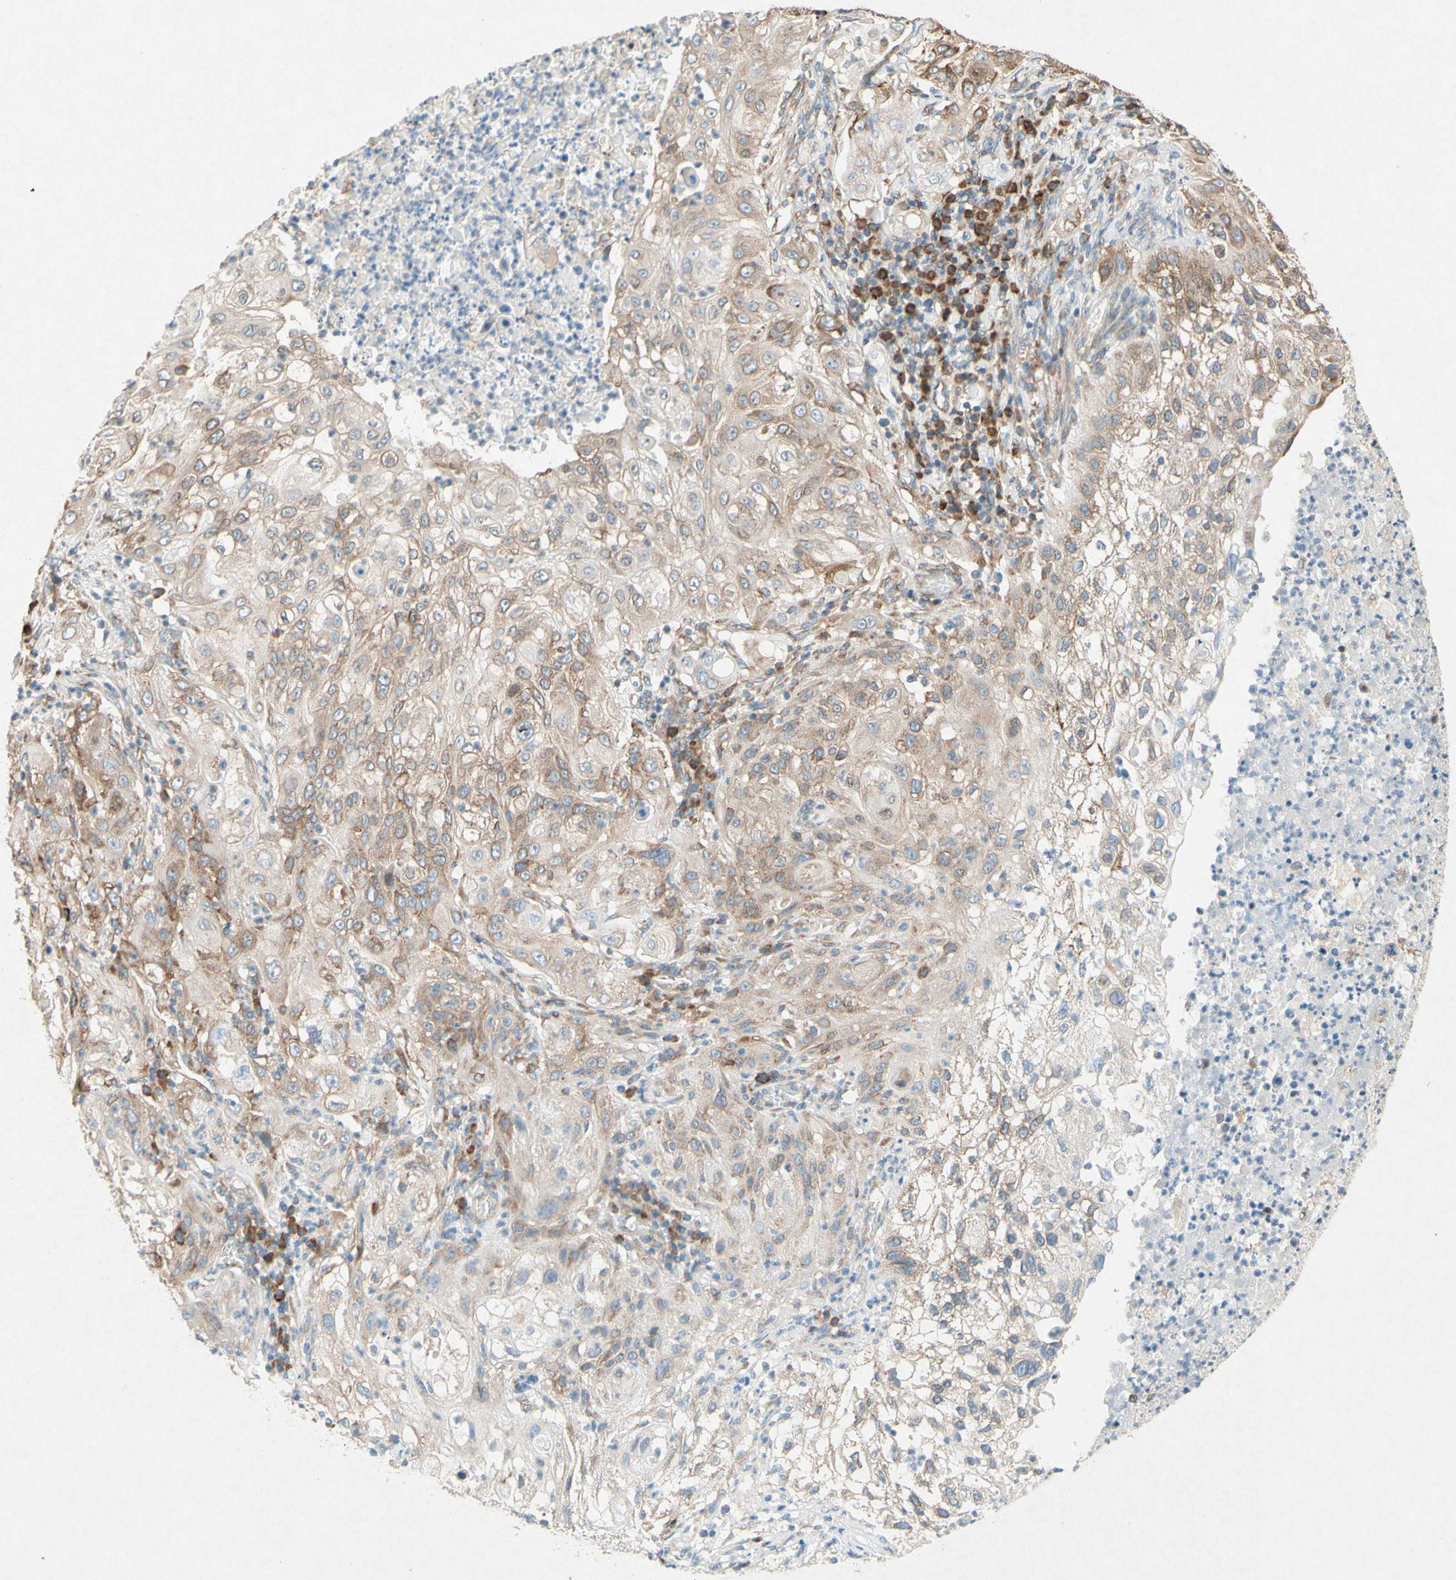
{"staining": {"intensity": "moderate", "quantity": "25%-75%", "location": "cytoplasmic/membranous"}, "tissue": "lung cancer", "cell_type": "Tumor cells", "image_type": "cancer", "snomed": [{"axis": "morphology", "description": "Inflammation, NOS"}, {"axis": "morphology", "description": "Squamous cell carcinoma, NOS"}, {"axis": "topography", "description": "Lymph node"}, {"axis": "topography", "description": "Soft tissue"}, {"axis": "topography", "description": "Lung"}], "caption": "IHC (DAB (3,3'-diaminobenzidine)) staining of human squamous cell carcinoma (lung) displays moderate cytoplasmic/membranous protein staining in about 25%-75% of tumor cells. The protein of interest is shown in brown color, while the nuclei are stained blue.", "gene": "PABPC1", "patient": {"sex": "male", "age": 66}}